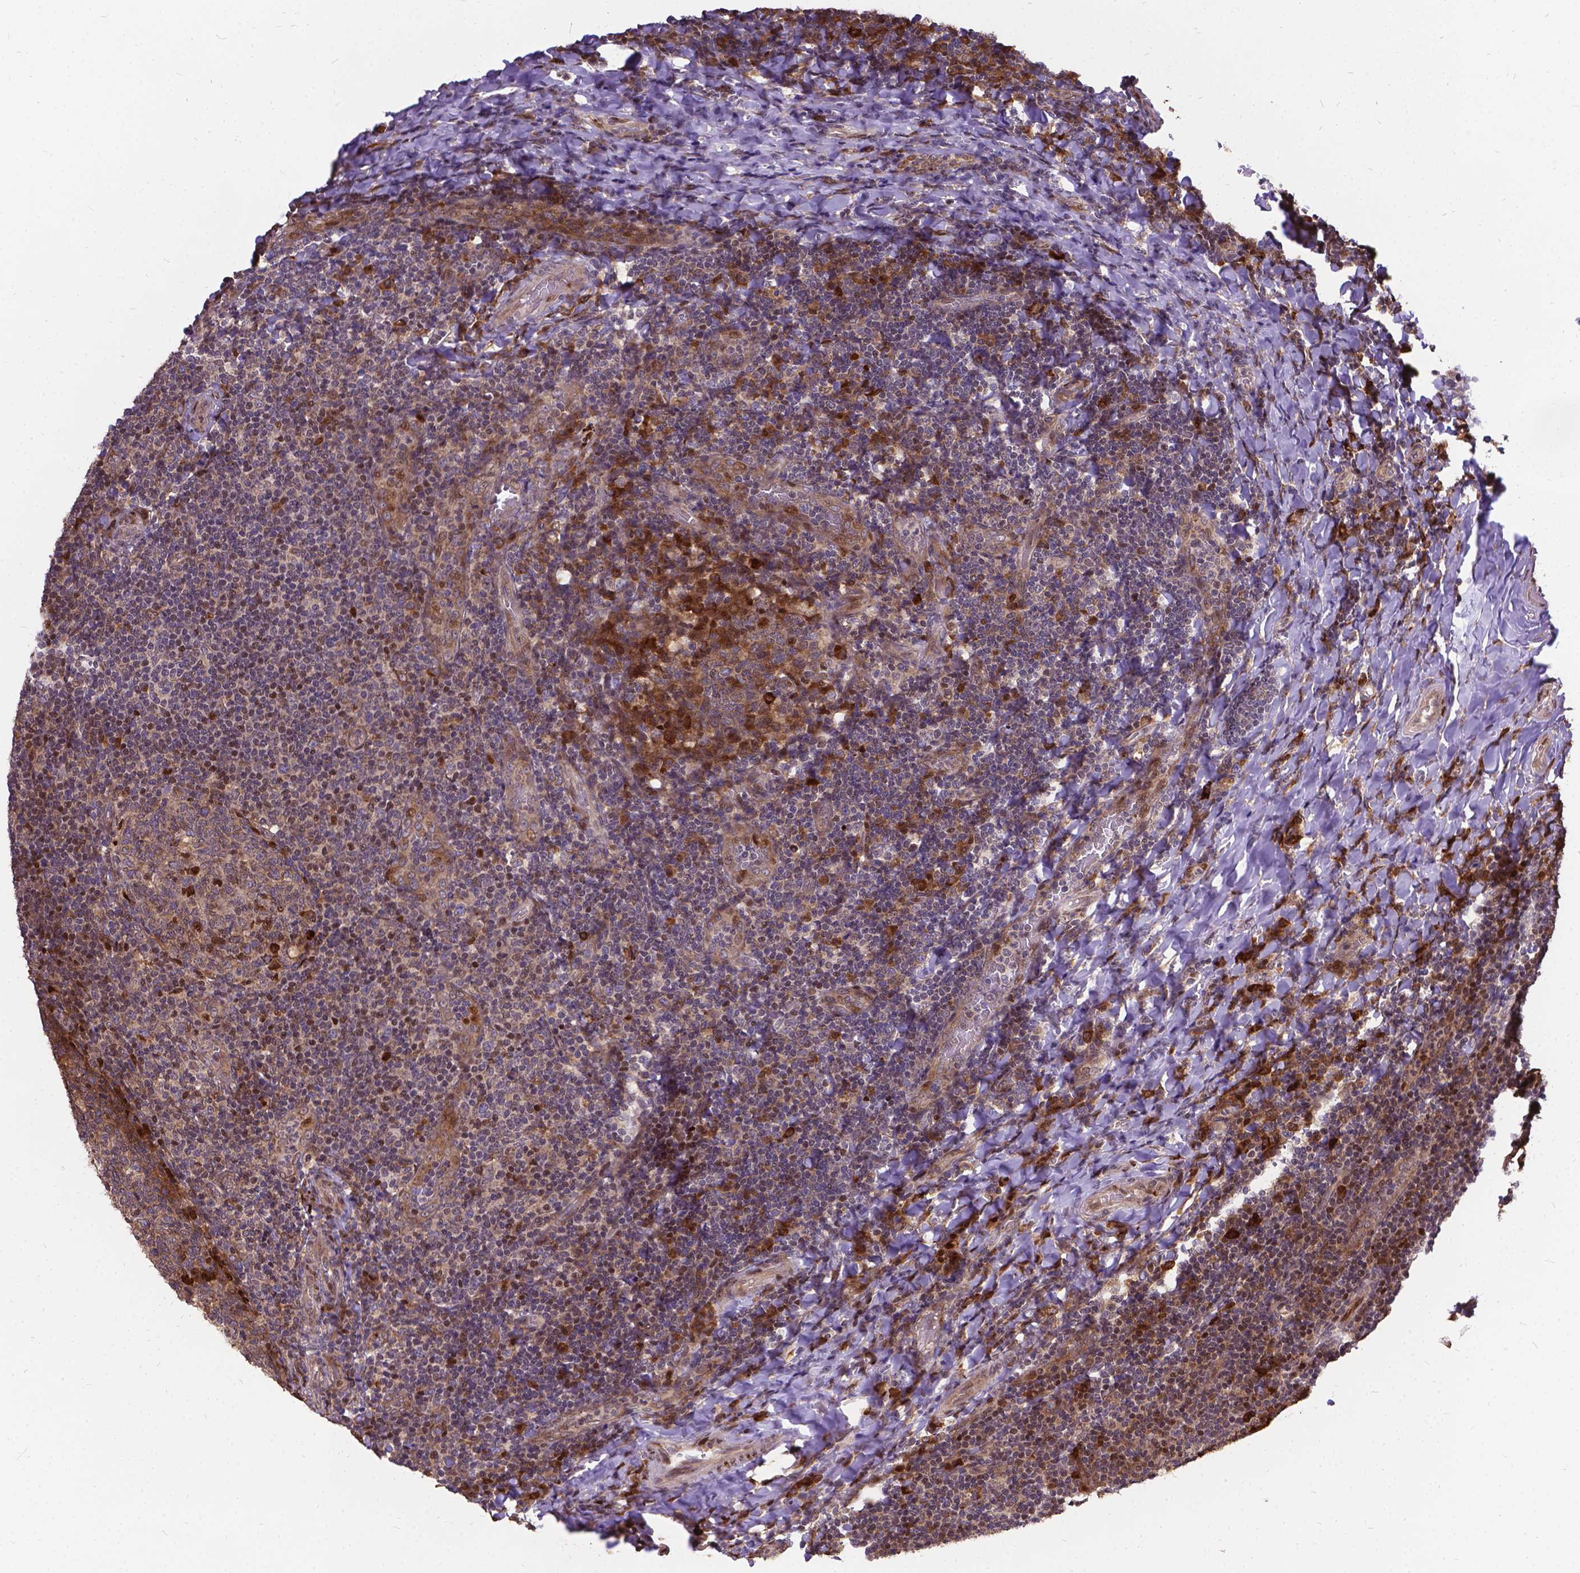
{"staining": {"intensity": "strong", "quantity": "<25%", "location": "cytoplasmic/membranous"}, "tissue": "tonsil", "cell_type": "Germinal center cells", "image_type": "normal", "snomed": [{"axis": "morphology", "description": "Normal tissue, NOS"}, {"axis": "topography", "description": "Tonsil"}], "caption": "Immunohistochemical staining of unremarkable human tonsil displays strong cytoplasmic/membranous protein staining in about <25% of germinal center cells.", "gene": "DENND6A", "patient": {"sex": "male", "age": 17}}